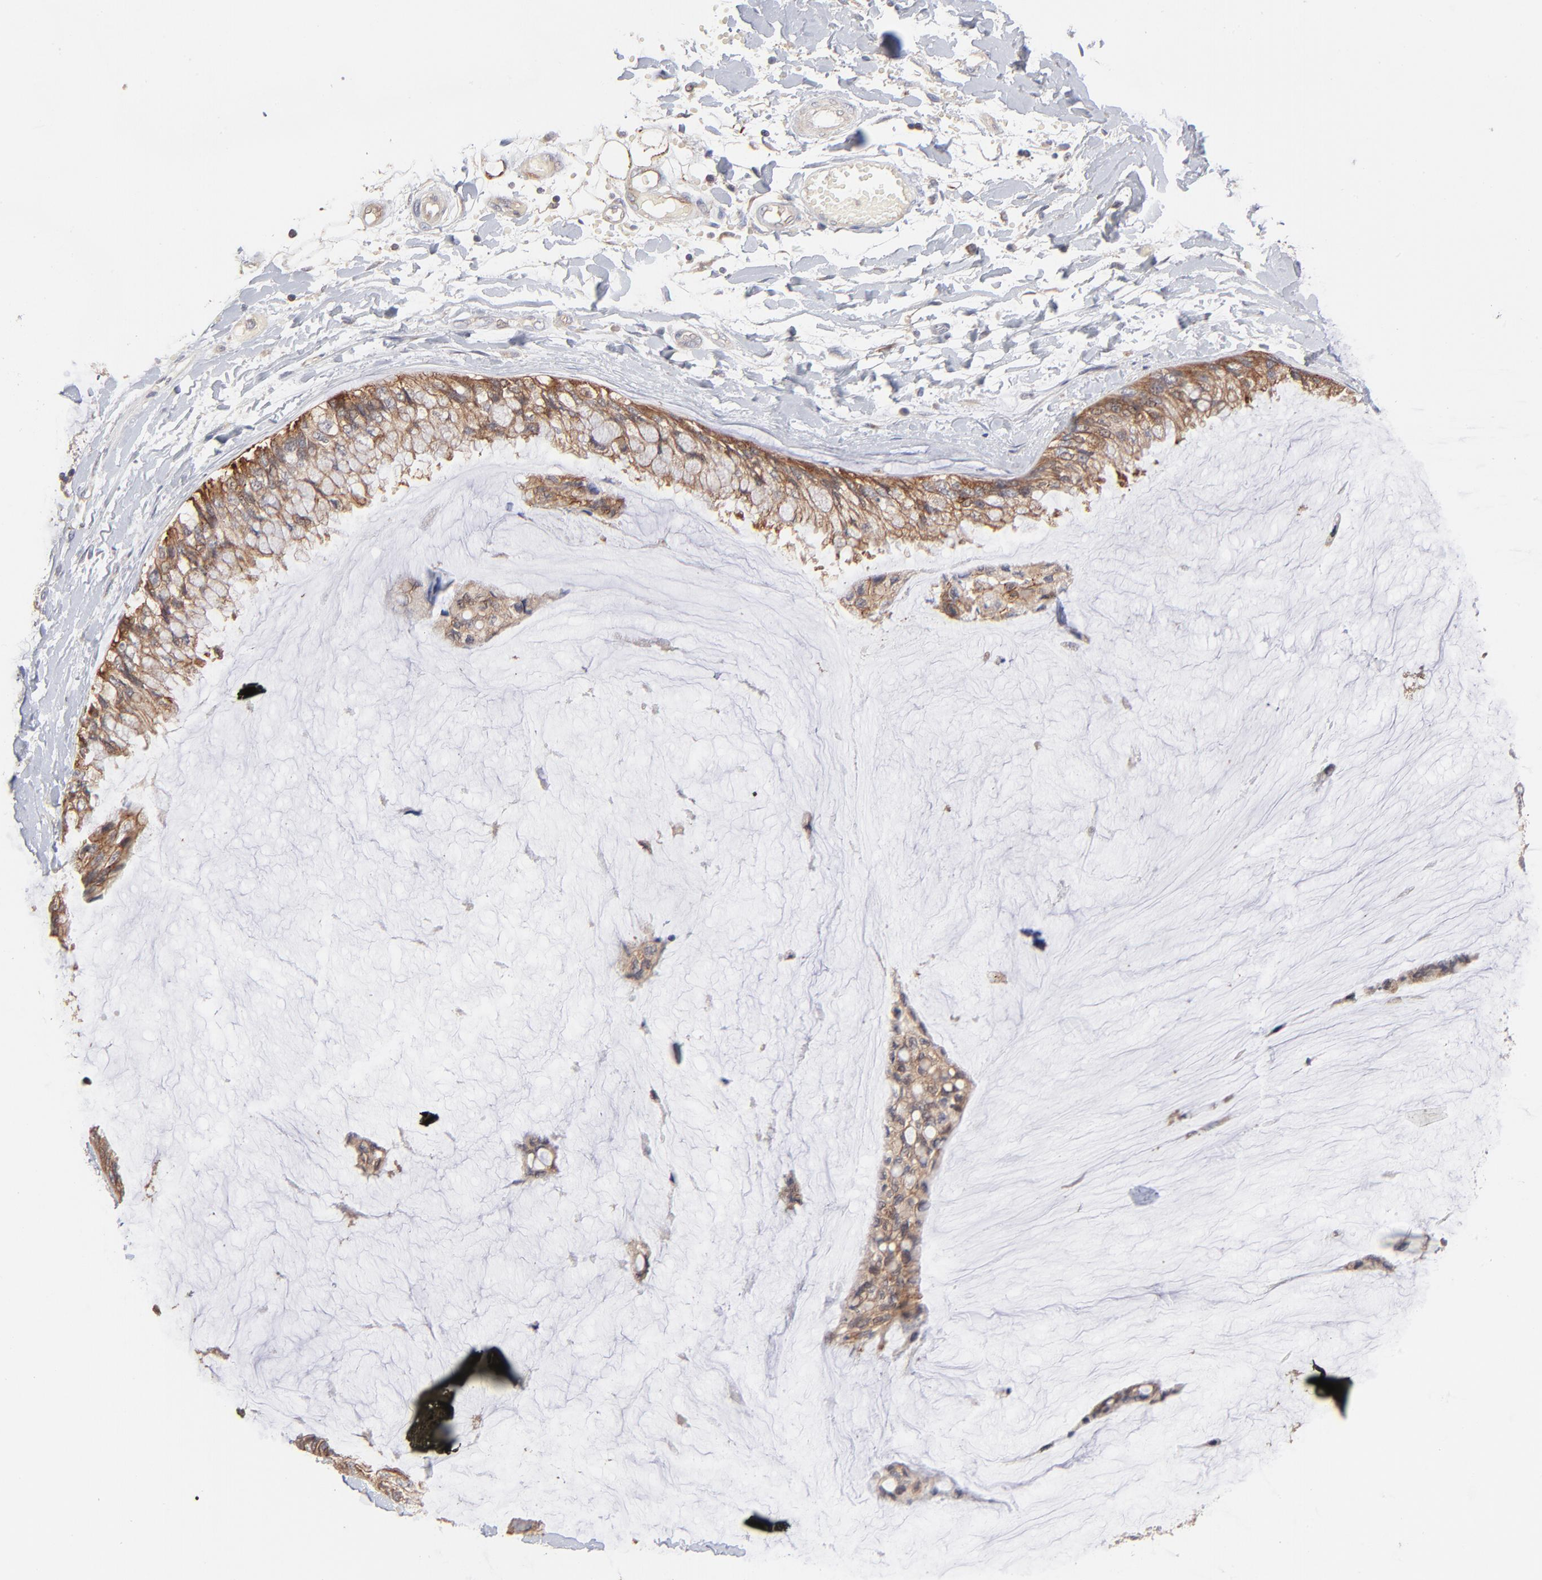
{"staining": {"intensity": "moderate", "quantity": ">75%", "location": "cytoplasmic/membranous"}, "tissue": "ovarian cancer", "cell_type": "Tumor cells", "image_type": "cancer", "snomed": [{"axis": "morphology", "description": "Cystadenocarcinoma, mucinous, NOS"}, {"axis": "topography", "description": "Ovary"}], "caption": "Mucinous cystadenocarcinoma (ovarian) stained with immunohistochemistry (IHC) demonstrates moderate cytoplasmic/membranous expression in about >75% of tumor cells.", "gene": "IVNS1ABP", "patient": {"sex": "female", "age": 39}}